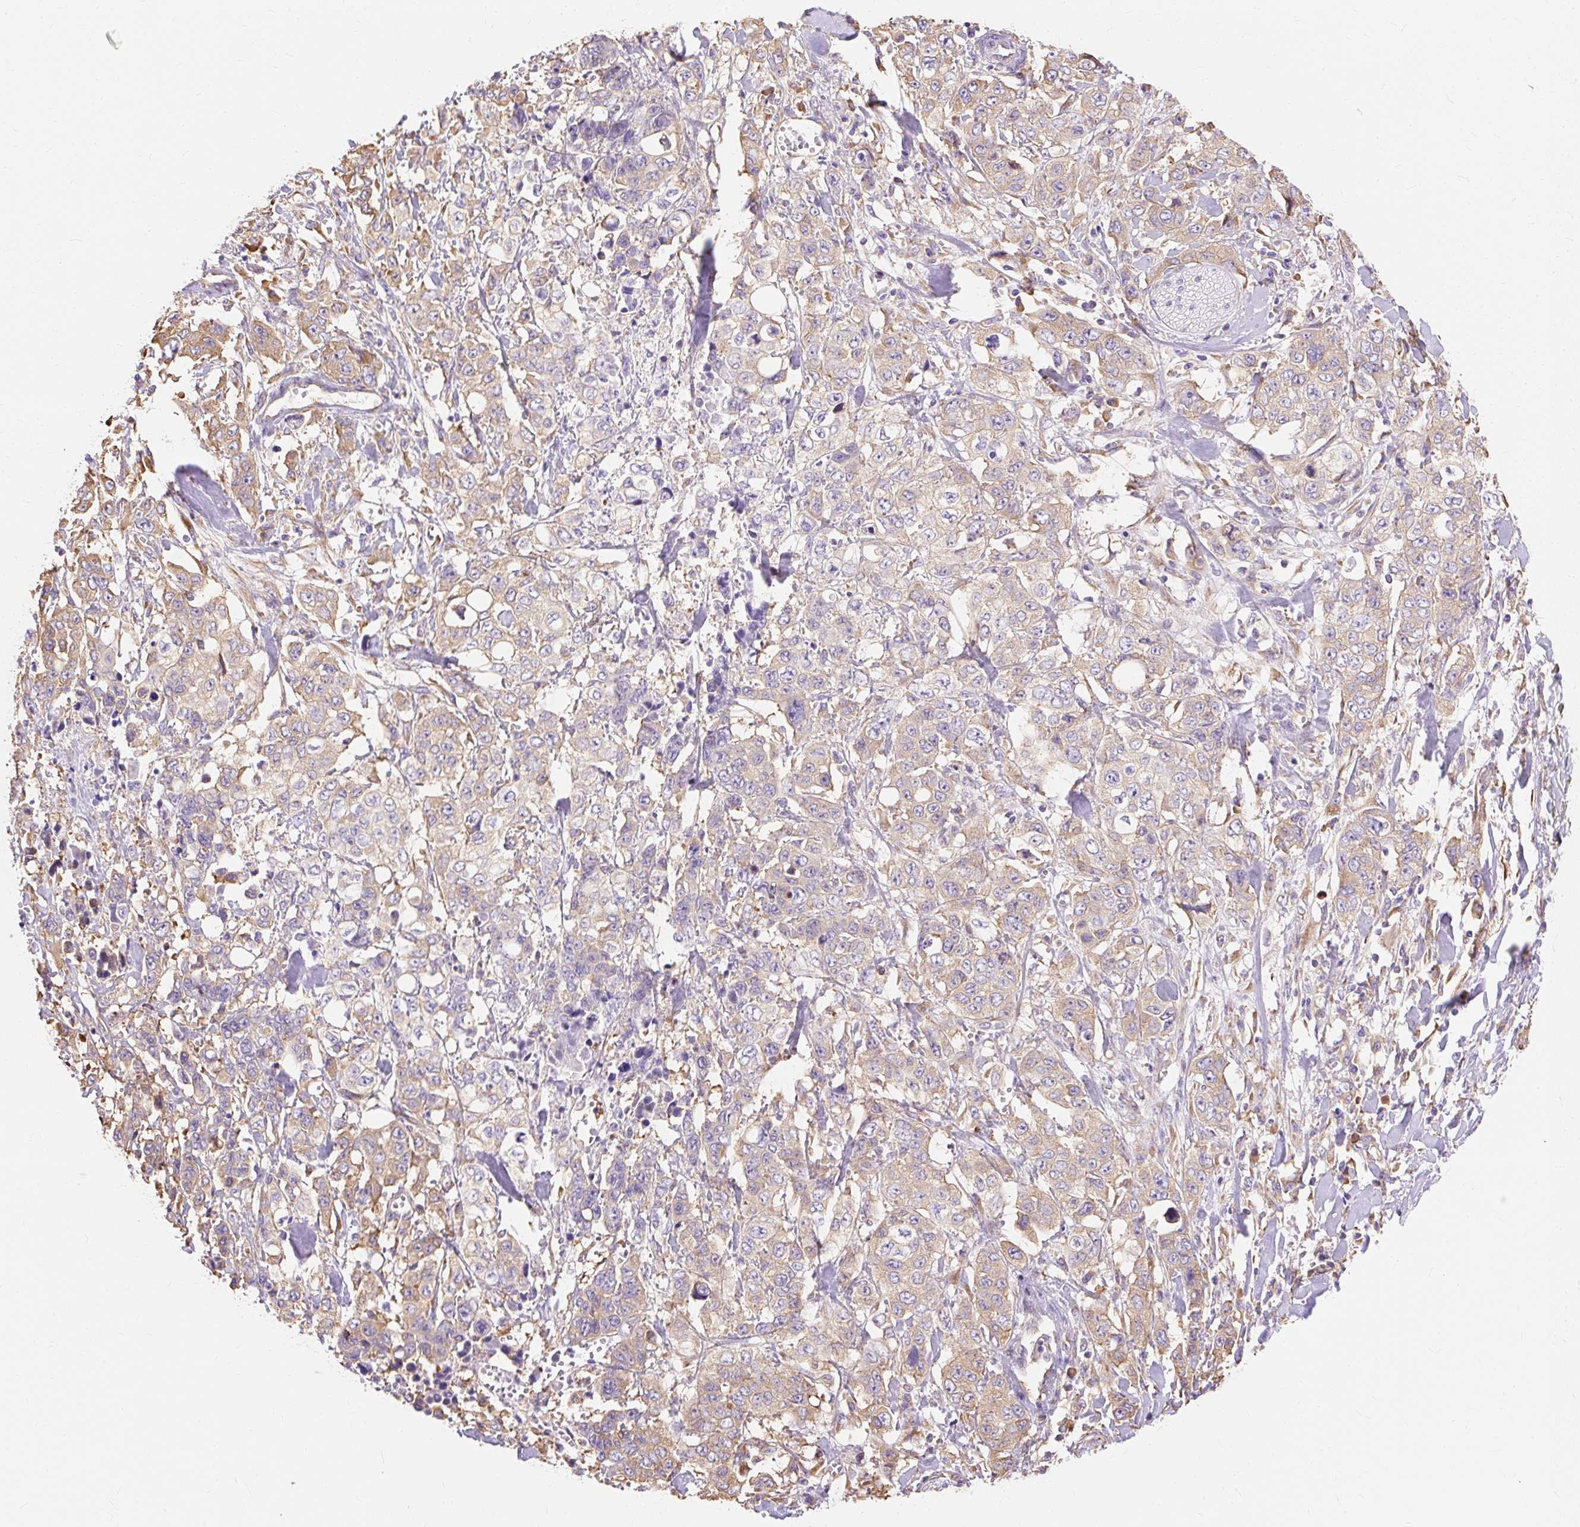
{"staining": {"intensity": "weak", "quantity": "25%-75%", "location": "cytoplasmic/membranous"}, "tissue": "stomach cancer", "cell_type": "Tumor cells", "image_type": "cancer", "snomed": [{"axis": "morphology", "description": "Adenocarcinoma, NOS"}, {"axis": "topography", "description": "Stomach, upper"}], "caption": "Adenocarcinoma (stomach) tissue exhibits weak cytoplasmic/membranous positivity in approximately 25%-75% of tumor cells", "gene": "RPS17", "patient": {"sex": "male", "age": 62}}